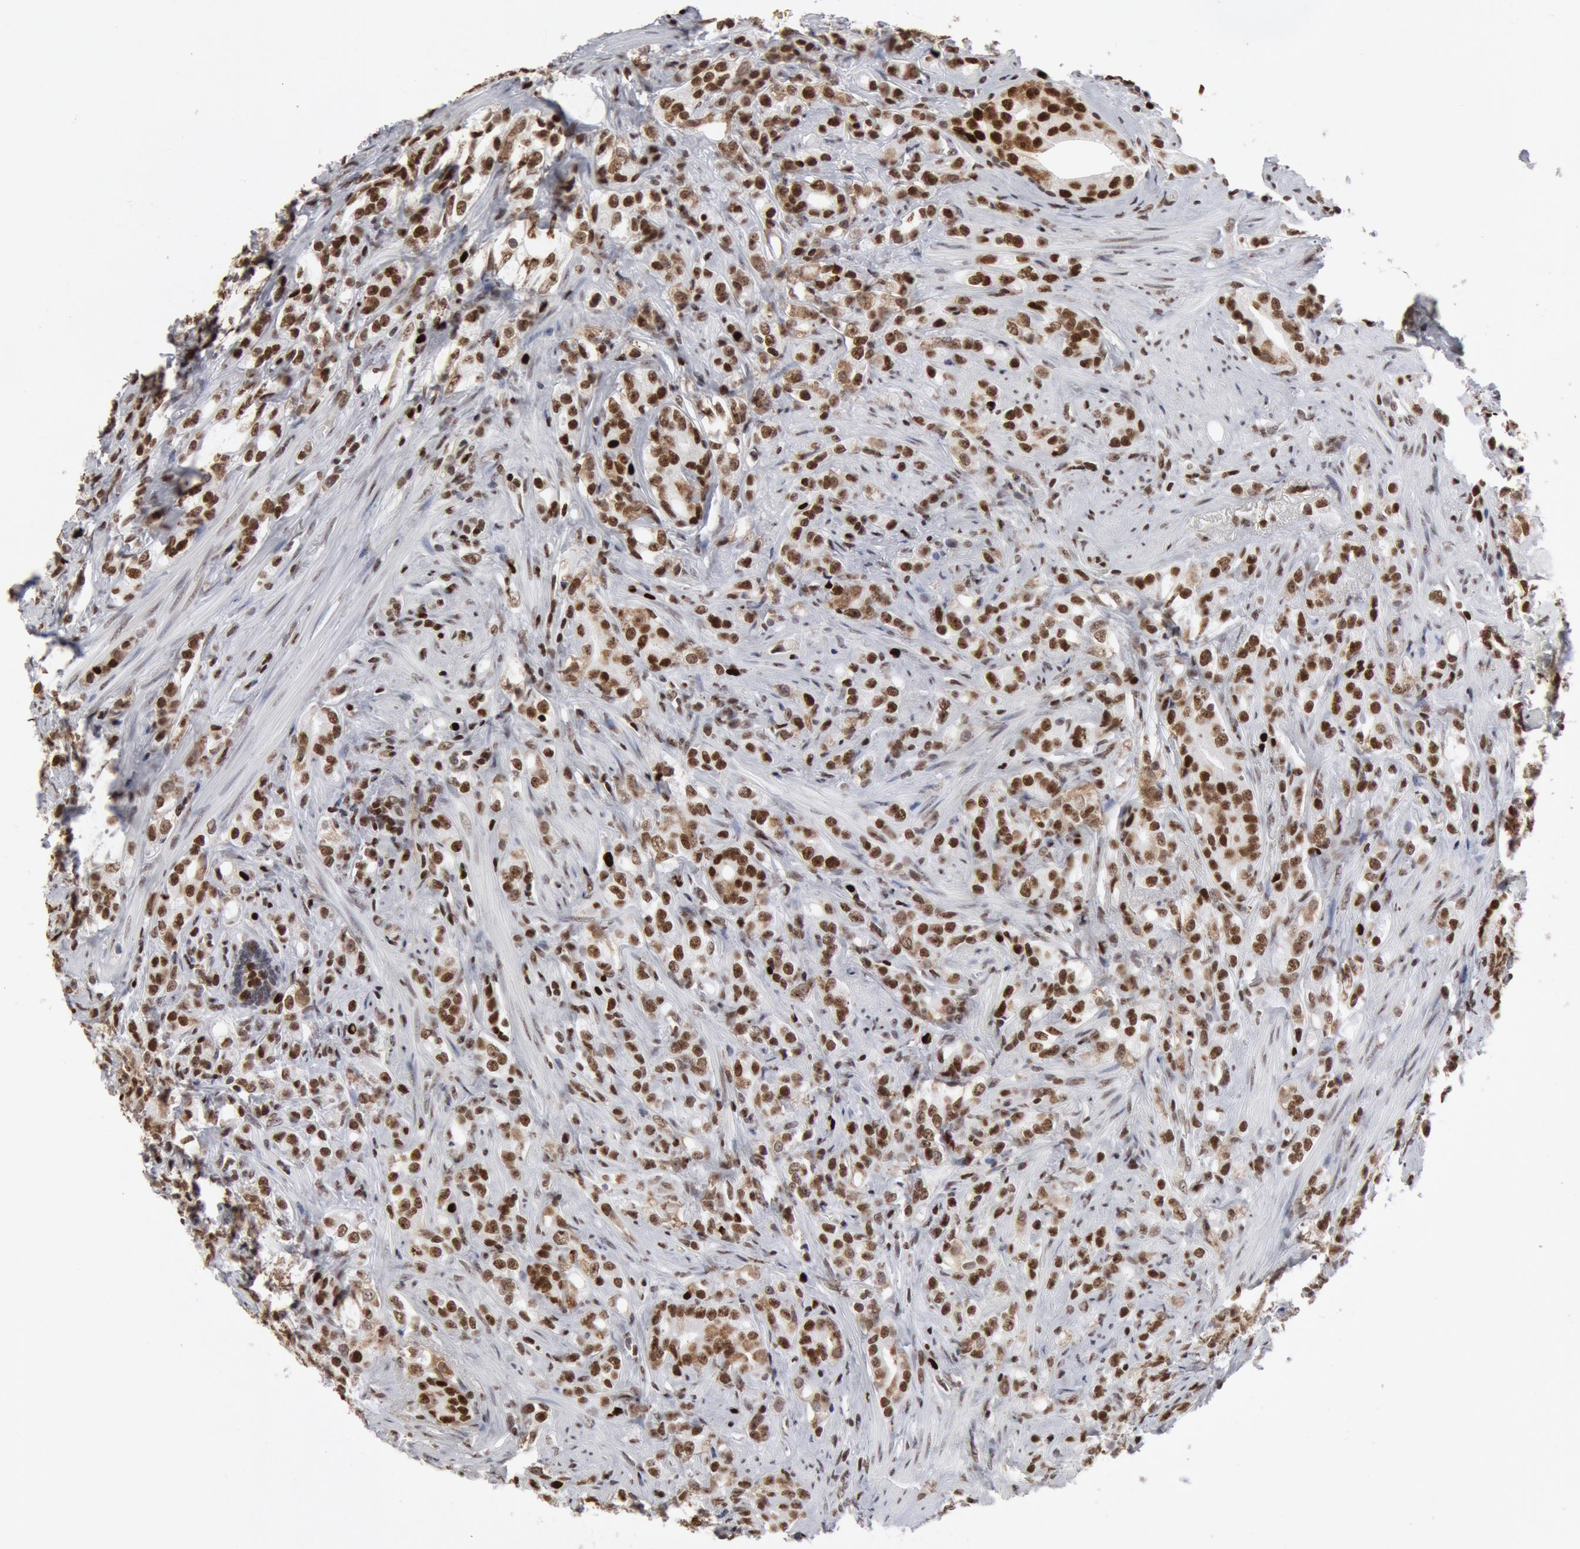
{"staining": {"intensity": "moderate", "quantity": ">75%", "location": "nuclear"}, "tissue": "prostate cancer", "cell_type": "Tumor cells", "image_type": "cancer", "snomed": [{"axis": "morphology", "description": "Adenocarcinoma, Medium grade"}, {"axis": "topography", "description": "Prostate"}], "caption": "Protein expression analysis of human prostate medium-grade adenocarcinoma reveals moderate nuclear expression in about >75% of tumor cells. (brown staining indicates protein expression, while blue staining denotes nuclei).", "gene": "SUB1", "patient": {"sex": "male", "age": 59}}